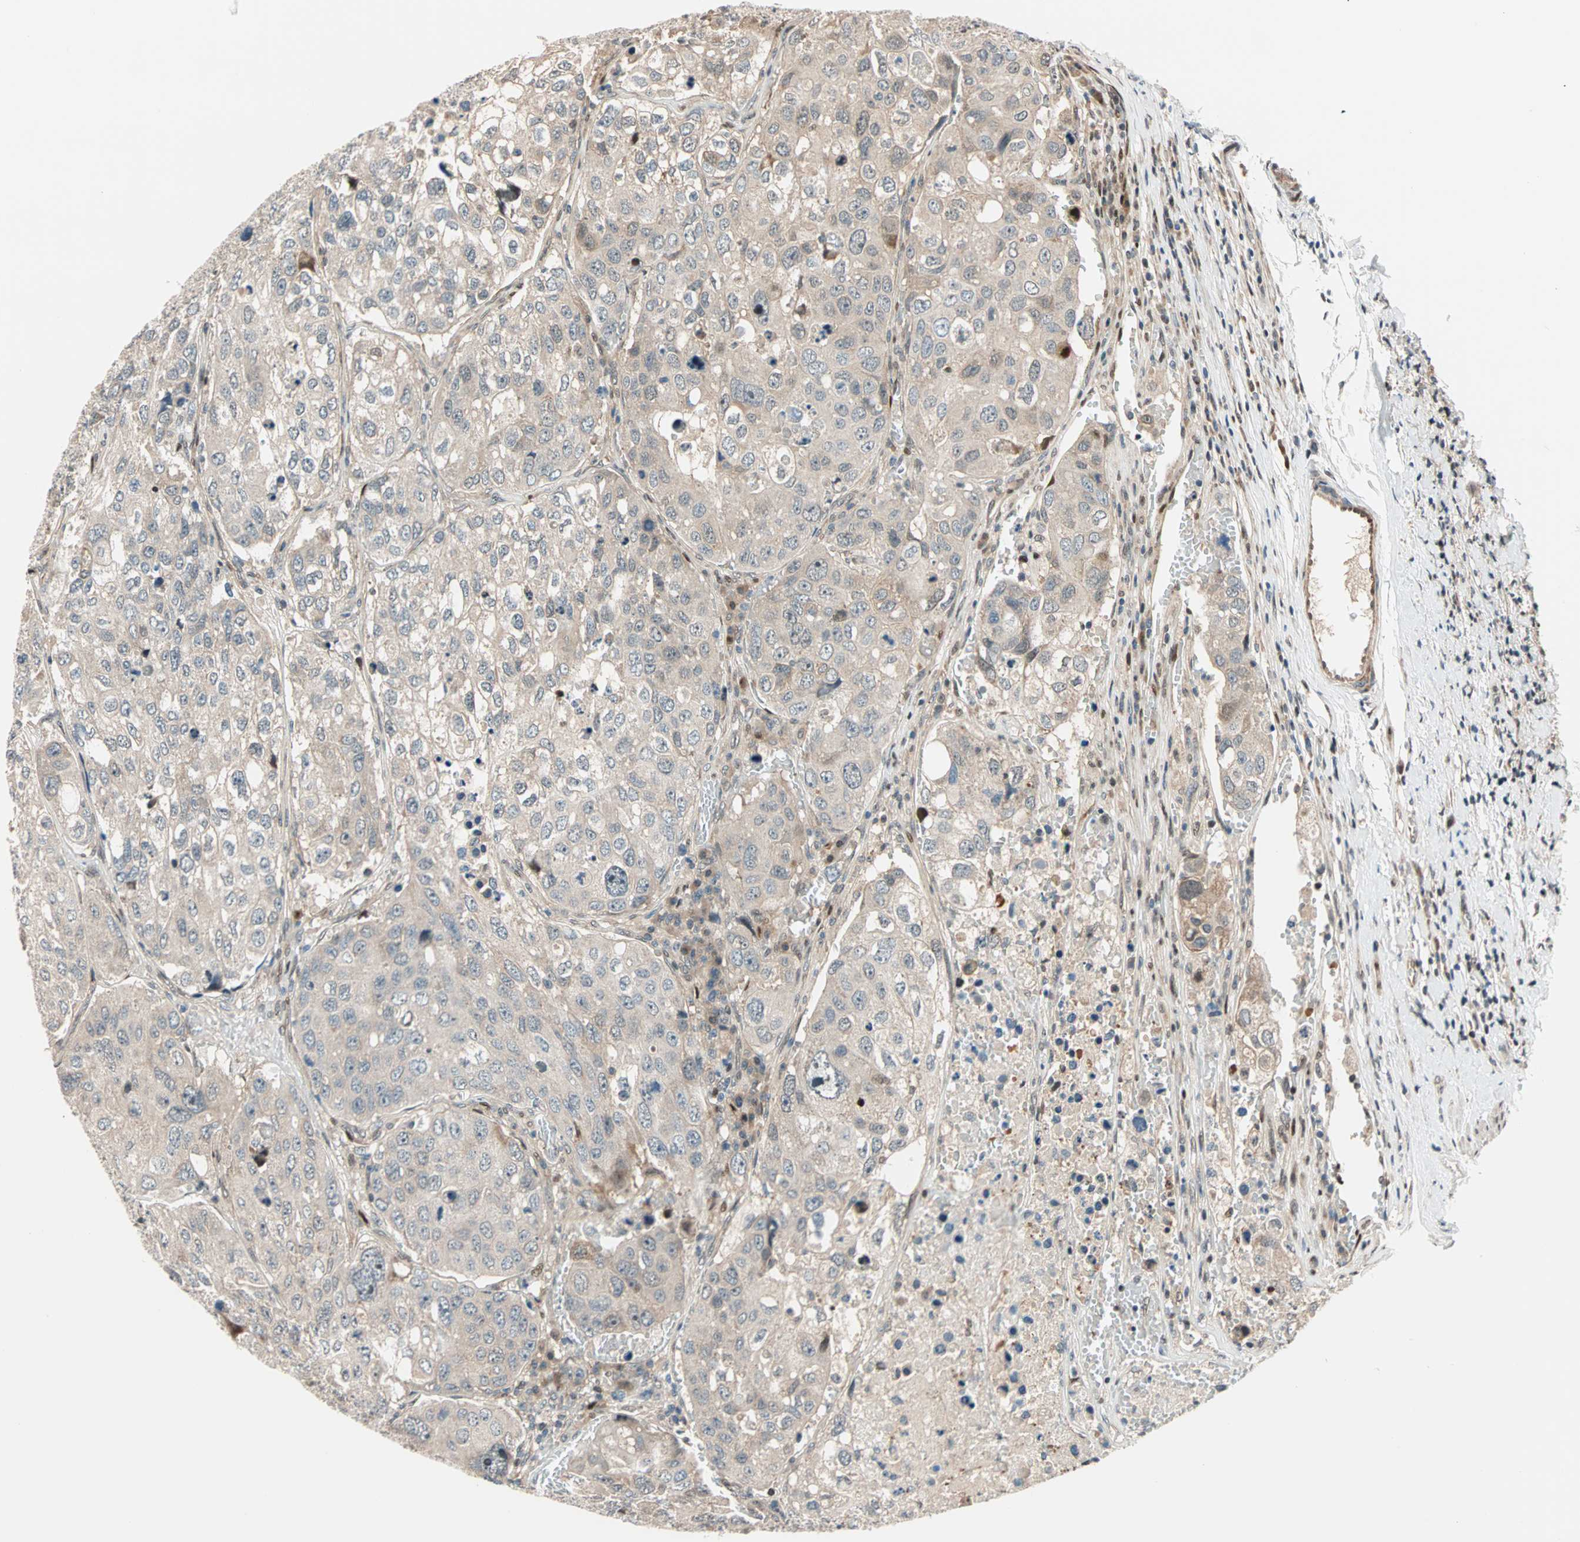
{"staining": {"intensity": "weak", "quantity": ">75%", "location": "cytoplasmic/membranous"}, "tissue": "urothelial cancer", "cell_type": "Tumor cells", "image_type": "cancer", "snomed": [{"axis": "morphology", "description": "Urothelial carcinoma, High grade"}, {"axis": "topography", "description": "Lymph node"}, {"axis": "topography", "description": "Urinary bladder"}], "caption": "Weak cytoplasmic/membranous staining is identified in approximately >75% of tumor cells in urothelial carcinoma (high-grade).", "gene": "HECW1", "patient": {"sex": "male", "age": 51}}